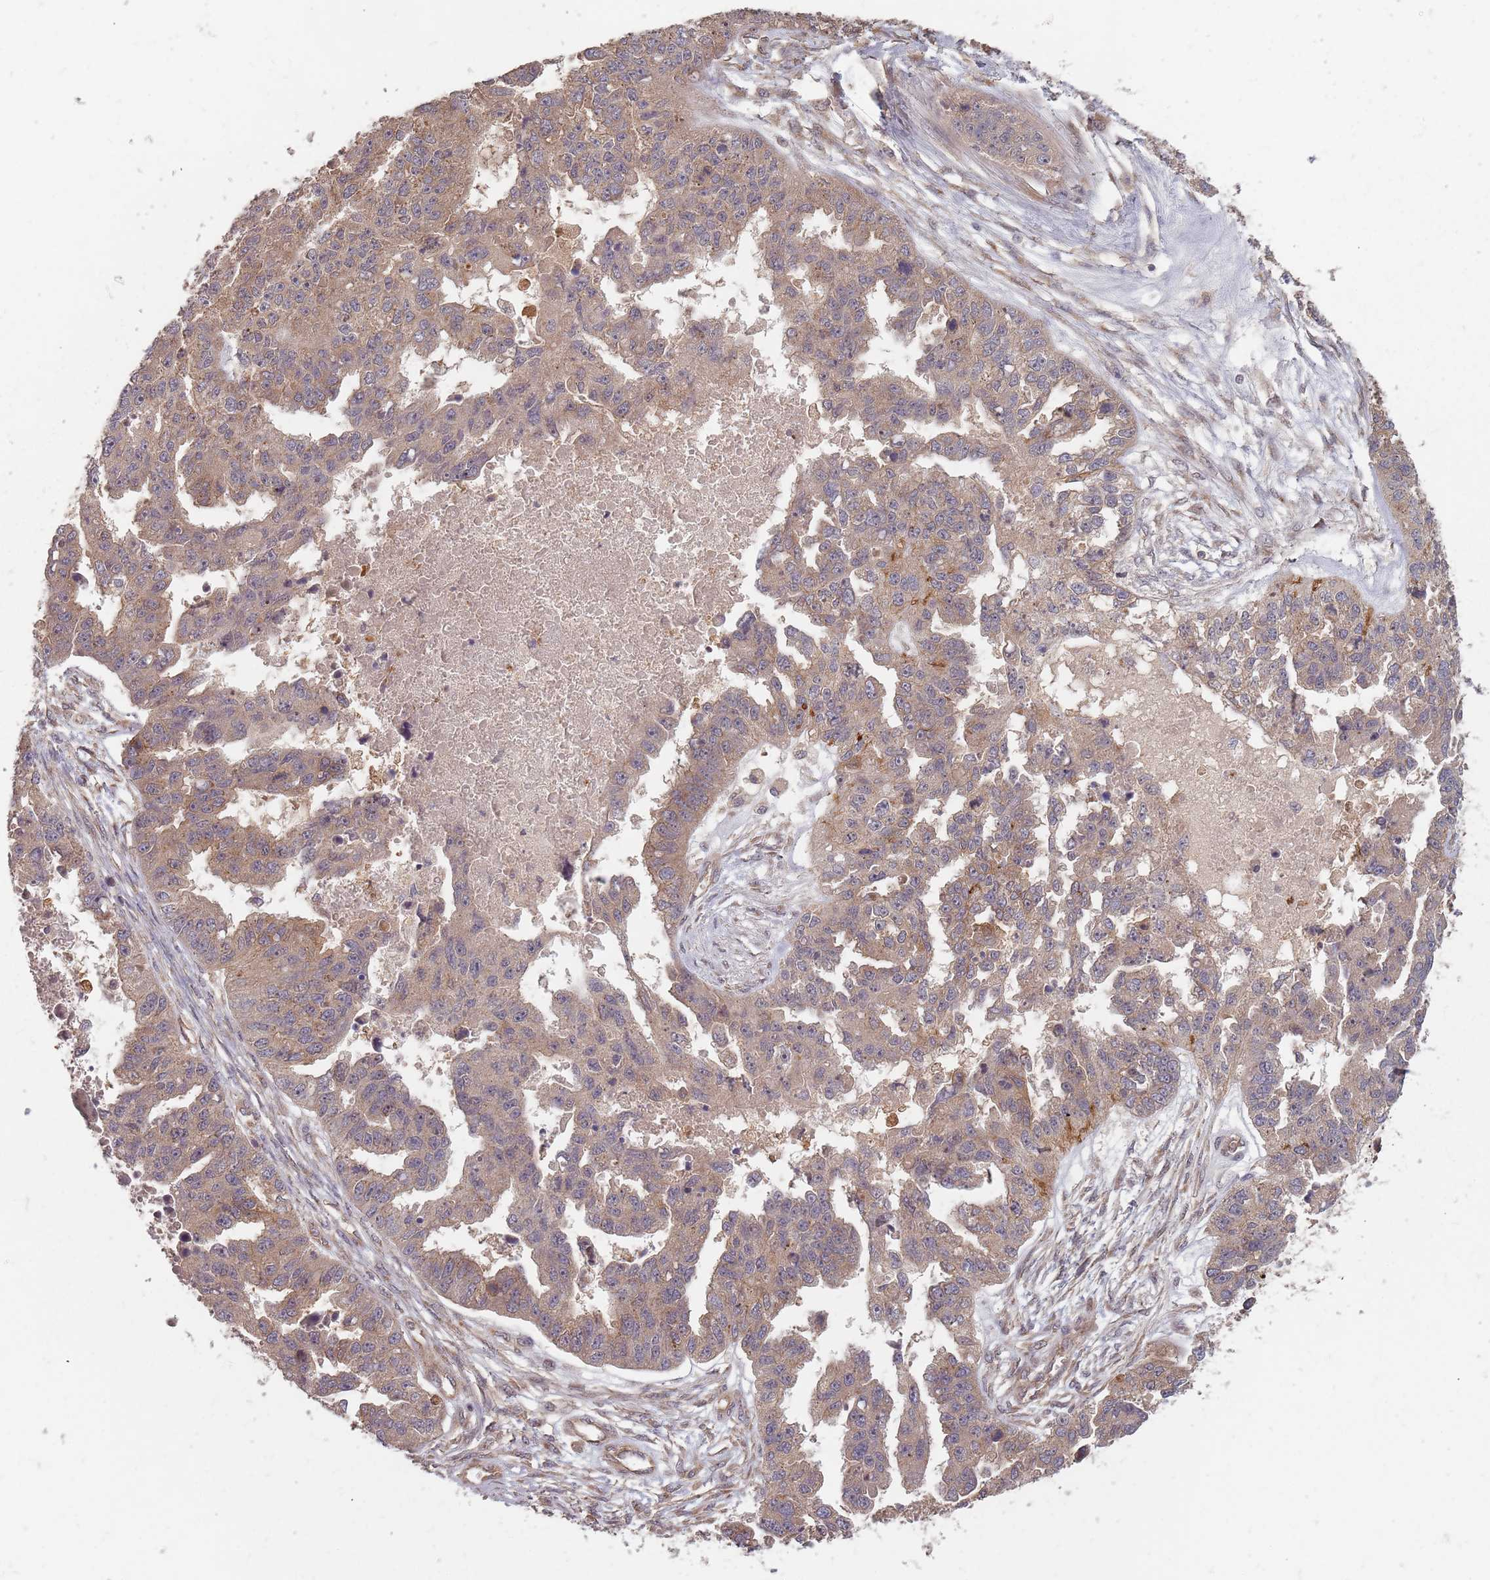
{"staining": {"intensity": "weak", "quantity": "25%-75%", "location": "cytoplasmic/membranous"}, "tissue": "ovarian cancer", "cell_type": "Tumor cells", "image_type": "cancer", "snomed": [{"axis": "morphology", "description": "Cystadenocarcinoma, serous, NOS"}, {"axis": "topography", "description": "Ovary"}], "caption": "High-magnification brightfield microscopy of ovarian serous cystadenocarcinoma stained with DAB (3,3'-diaminobenzidine) (brown) and counterstained with hematoxylin (blue). tumor cells exhibit weak cytoplasmic/membranous staining is seen in about25%-75% of cells.", "gene": "C3orf14", "patient": {"sex": "female", "age": 58}}